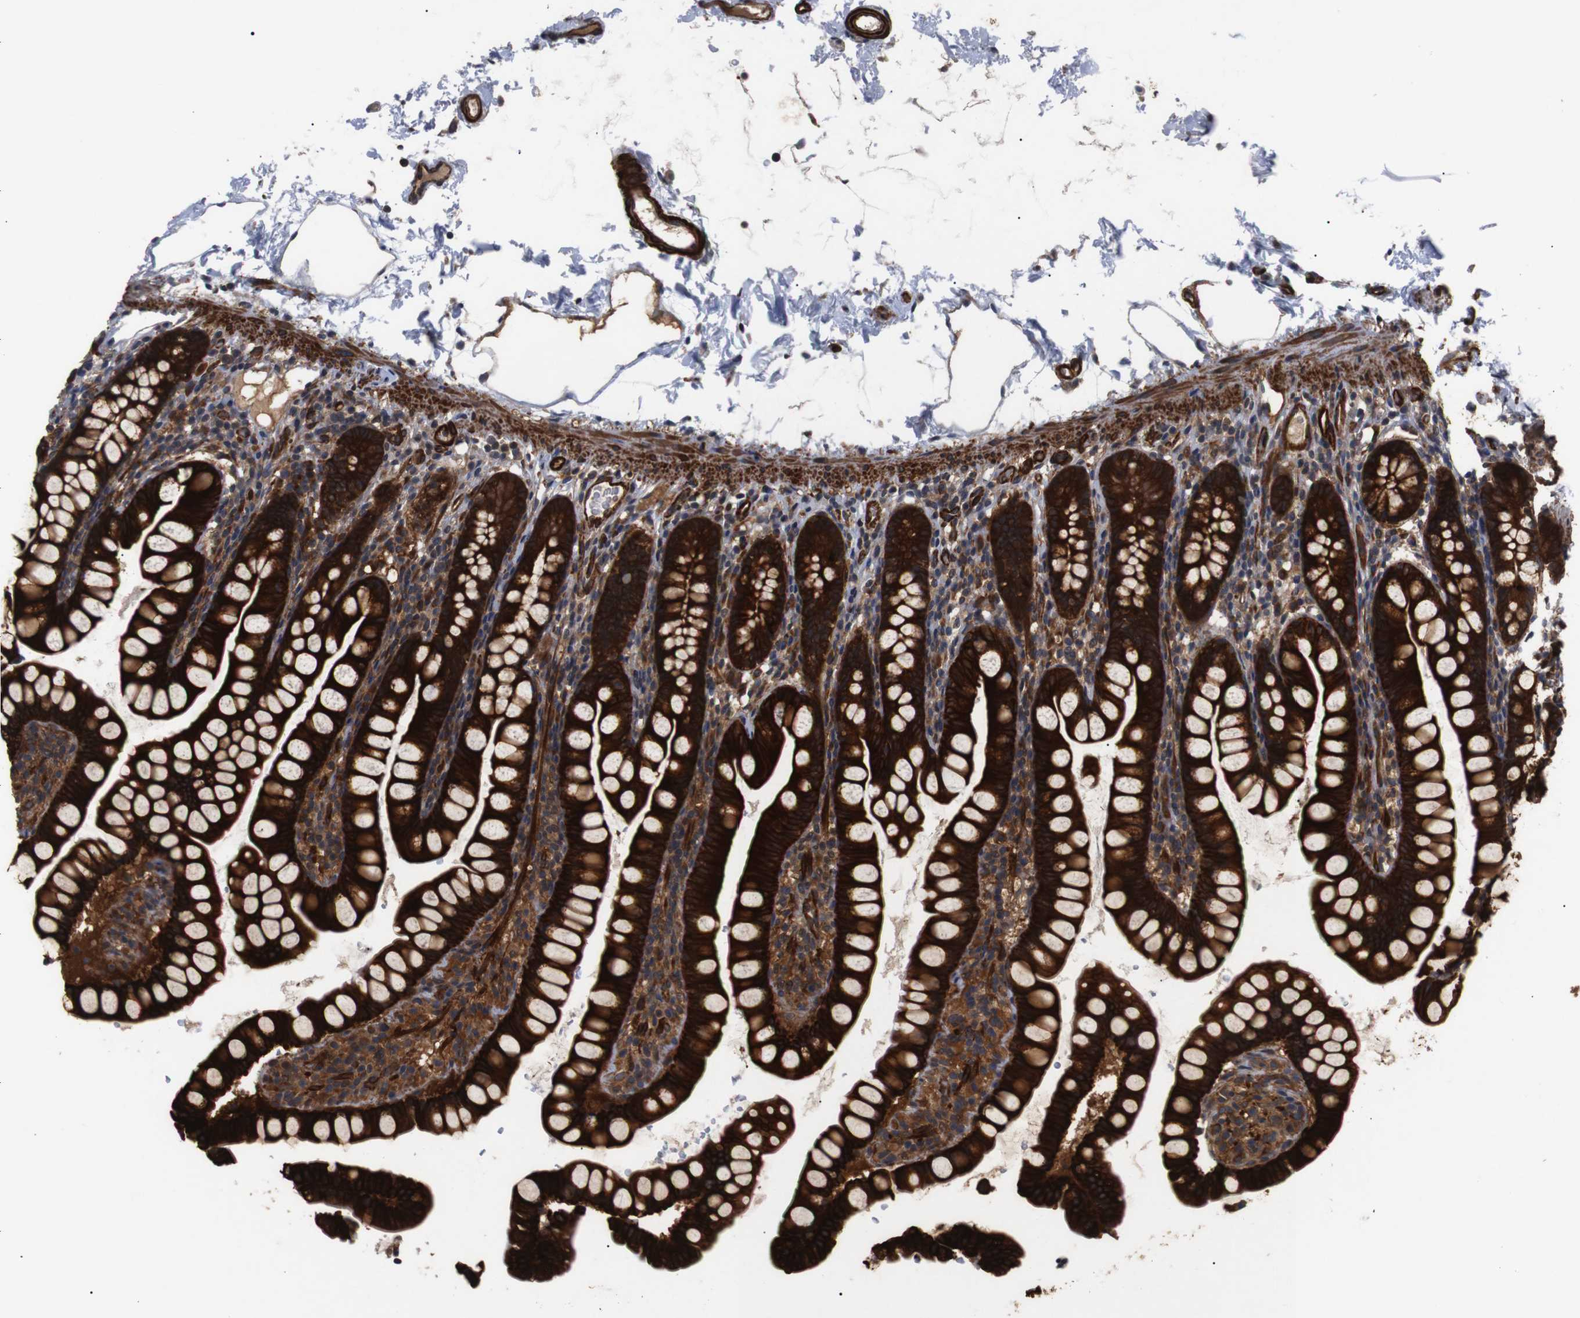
{"staining": {"intensity": "strong", "quantity": ">75%", "location": "cytoplasmic/membranous"}, "tissue": "small intestine", "cell_type": "Glandular cells", "image_type": "normal", "snomed": [{"axis": "morphology", "description": "Normal tissue, NOS"}, {"axis": "topography", "description": "Small intestine"}], "caption": "Benign small intestine was stained to show a protein in brown. There is high levels of strong cytoplasmic/membranous positivity in approximately >75% of glandular cells.", "gene": "PAWR", "patient": {"sex": "female", "age": 84}}